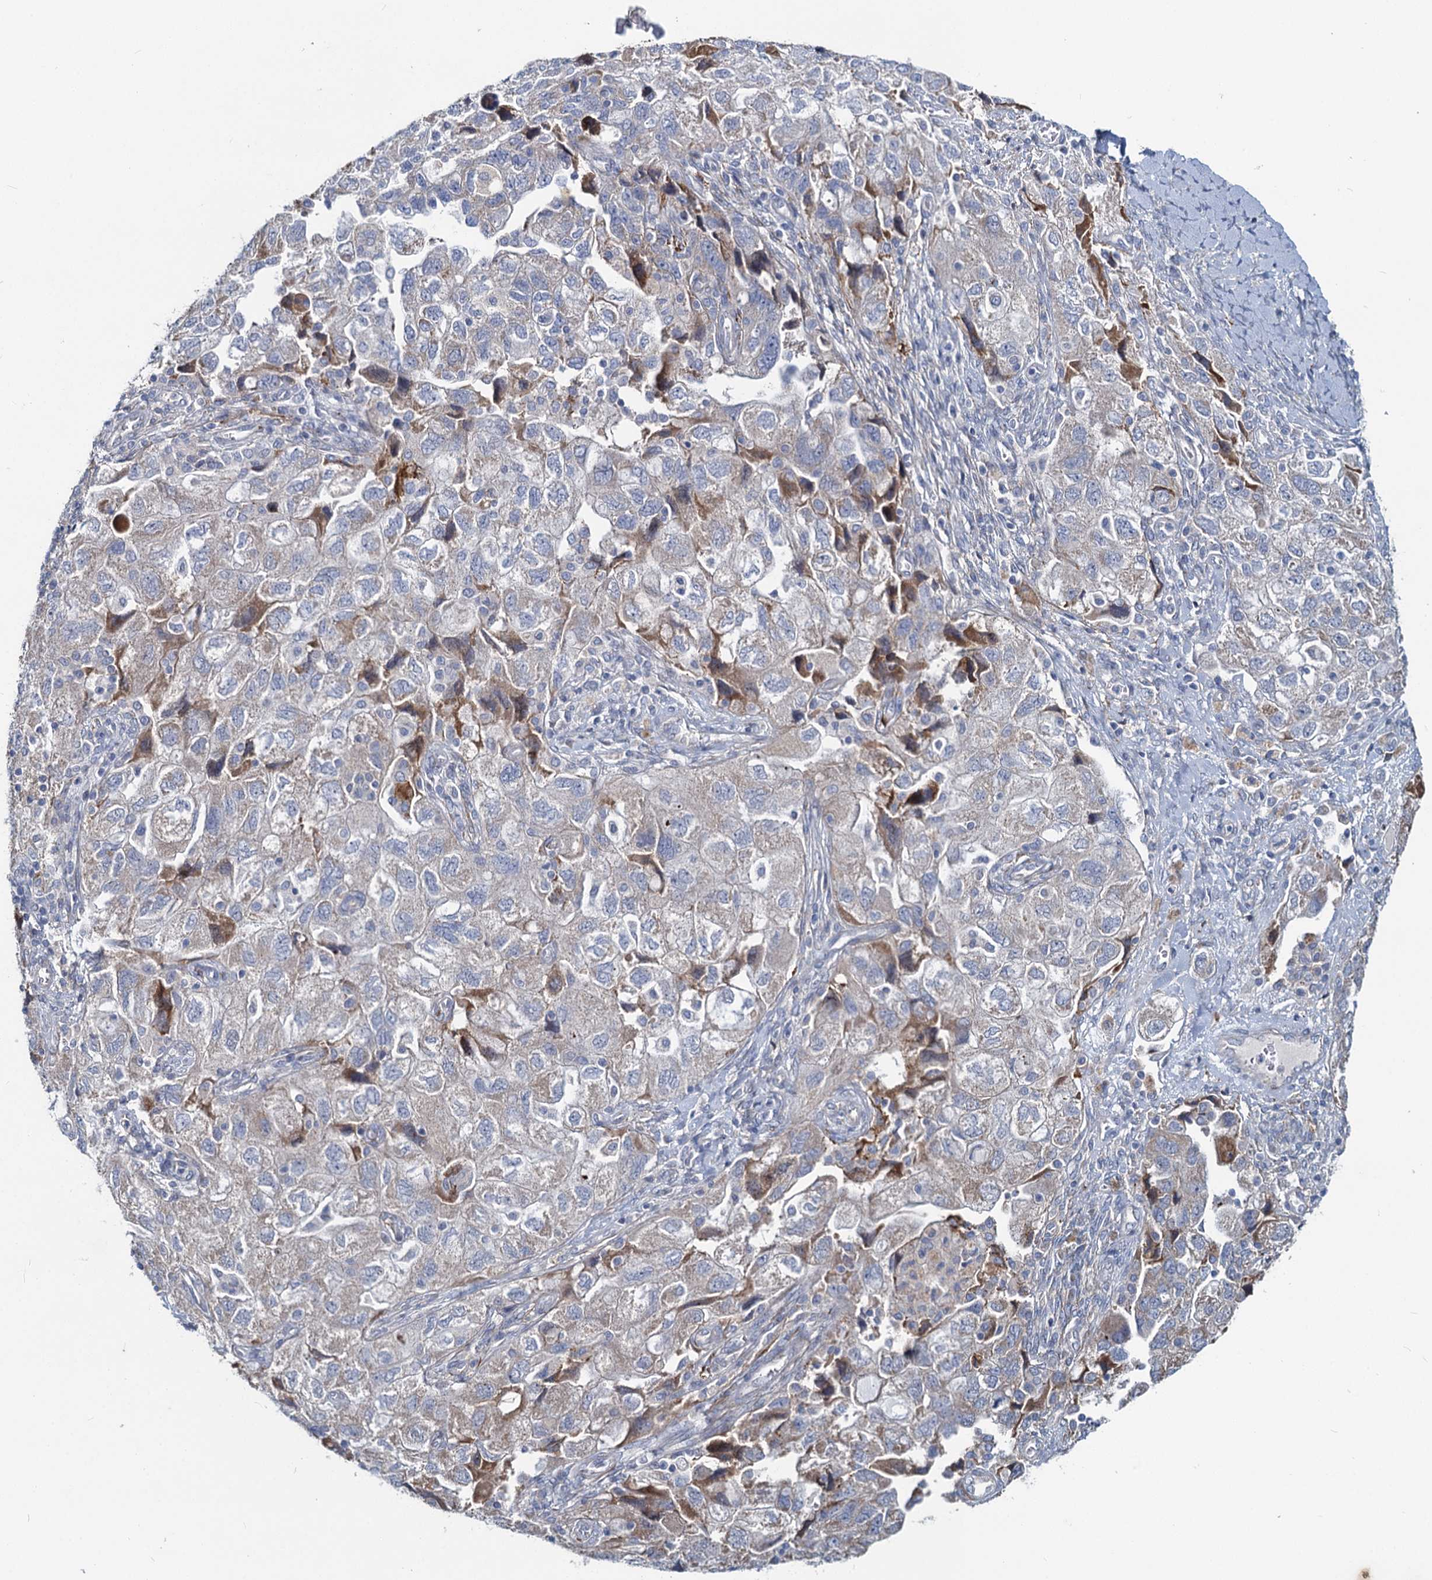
{"staining": {"intensity": "weak", "quantity": "<25%", "location": "cytoplasmic/membranous"}, "tissue": "ovarian cancer", "cell_type": "Tumor cells", "image_type": "cancer", "snomed": [{"axis": "morphology", "description": "Carcinoma, NOS"}, {"axis": "morphology", "description": "Cystadenocarcinoma, serous, NOS"}, {"axis": "topography", "description": "Ovary"}], "caption": "Tumor cells are negative for protein expression in human ovarian cancer. The staining was performed using DAB (3,3'-diaminobenzidine) to visualize the protein expression in brown, while the nuclei were stained in blue with hematoxylin (Magnification: 20x).", "gene": "DCUN1D2", "patient": {"sex": "female", "age": 69}}